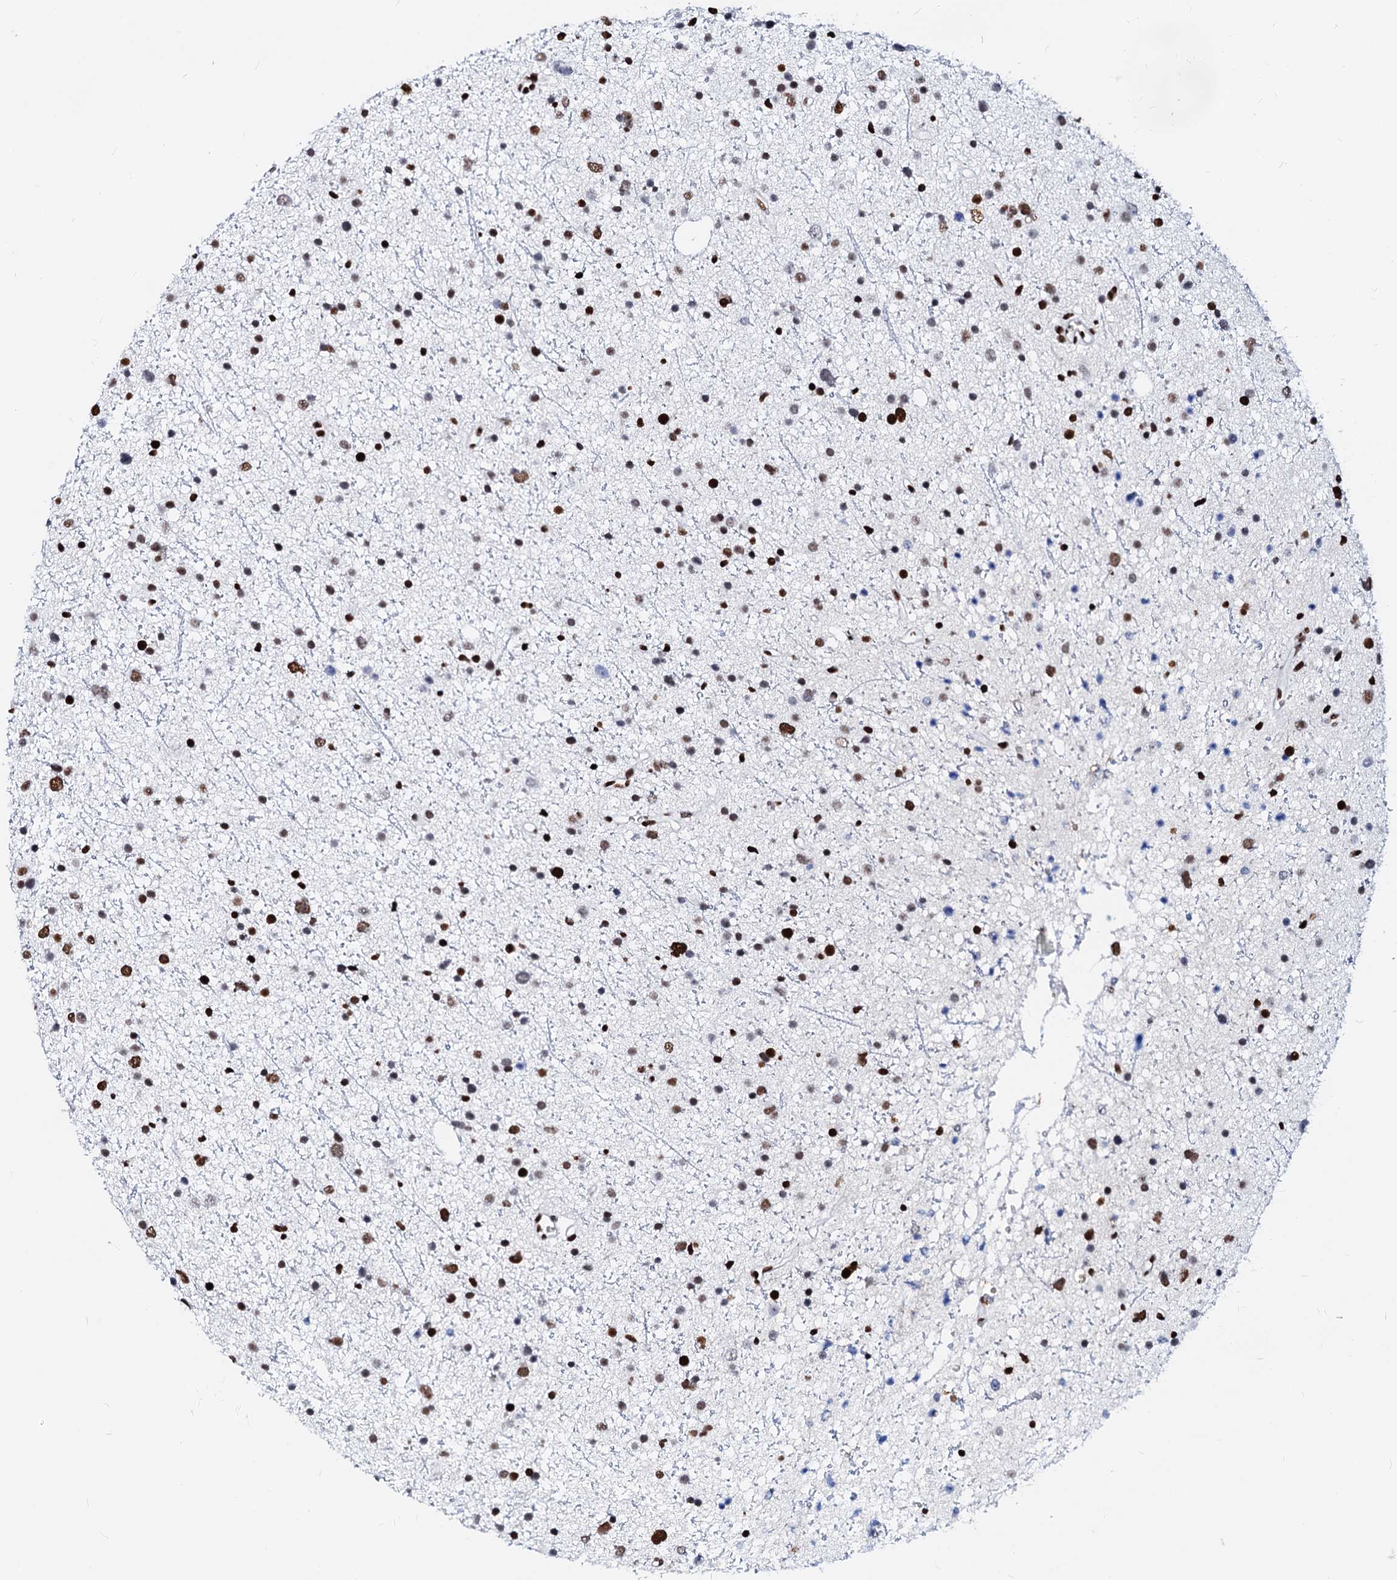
{"staining": {"intensity": "moderate", "quantity": "25%-75%", "location": "nuclear"}, "tissue": "glioma", "cell_type": "Tumor cells", "image_type": "cancer", "snomed": [{"axis": "morphology", "description": "Glioma, malignant, Low grade"}, {"axis": "topography", "description": "Cerebral cortex"}], "caption": "High-power microscopy captured an immunohistochemistry micrograph of glioma, revealing moderate nuclear positivity in approximately 25%-75% of tumor cells.", "gene": "RALY", "patient": {"sex": "female", "age": 39}}